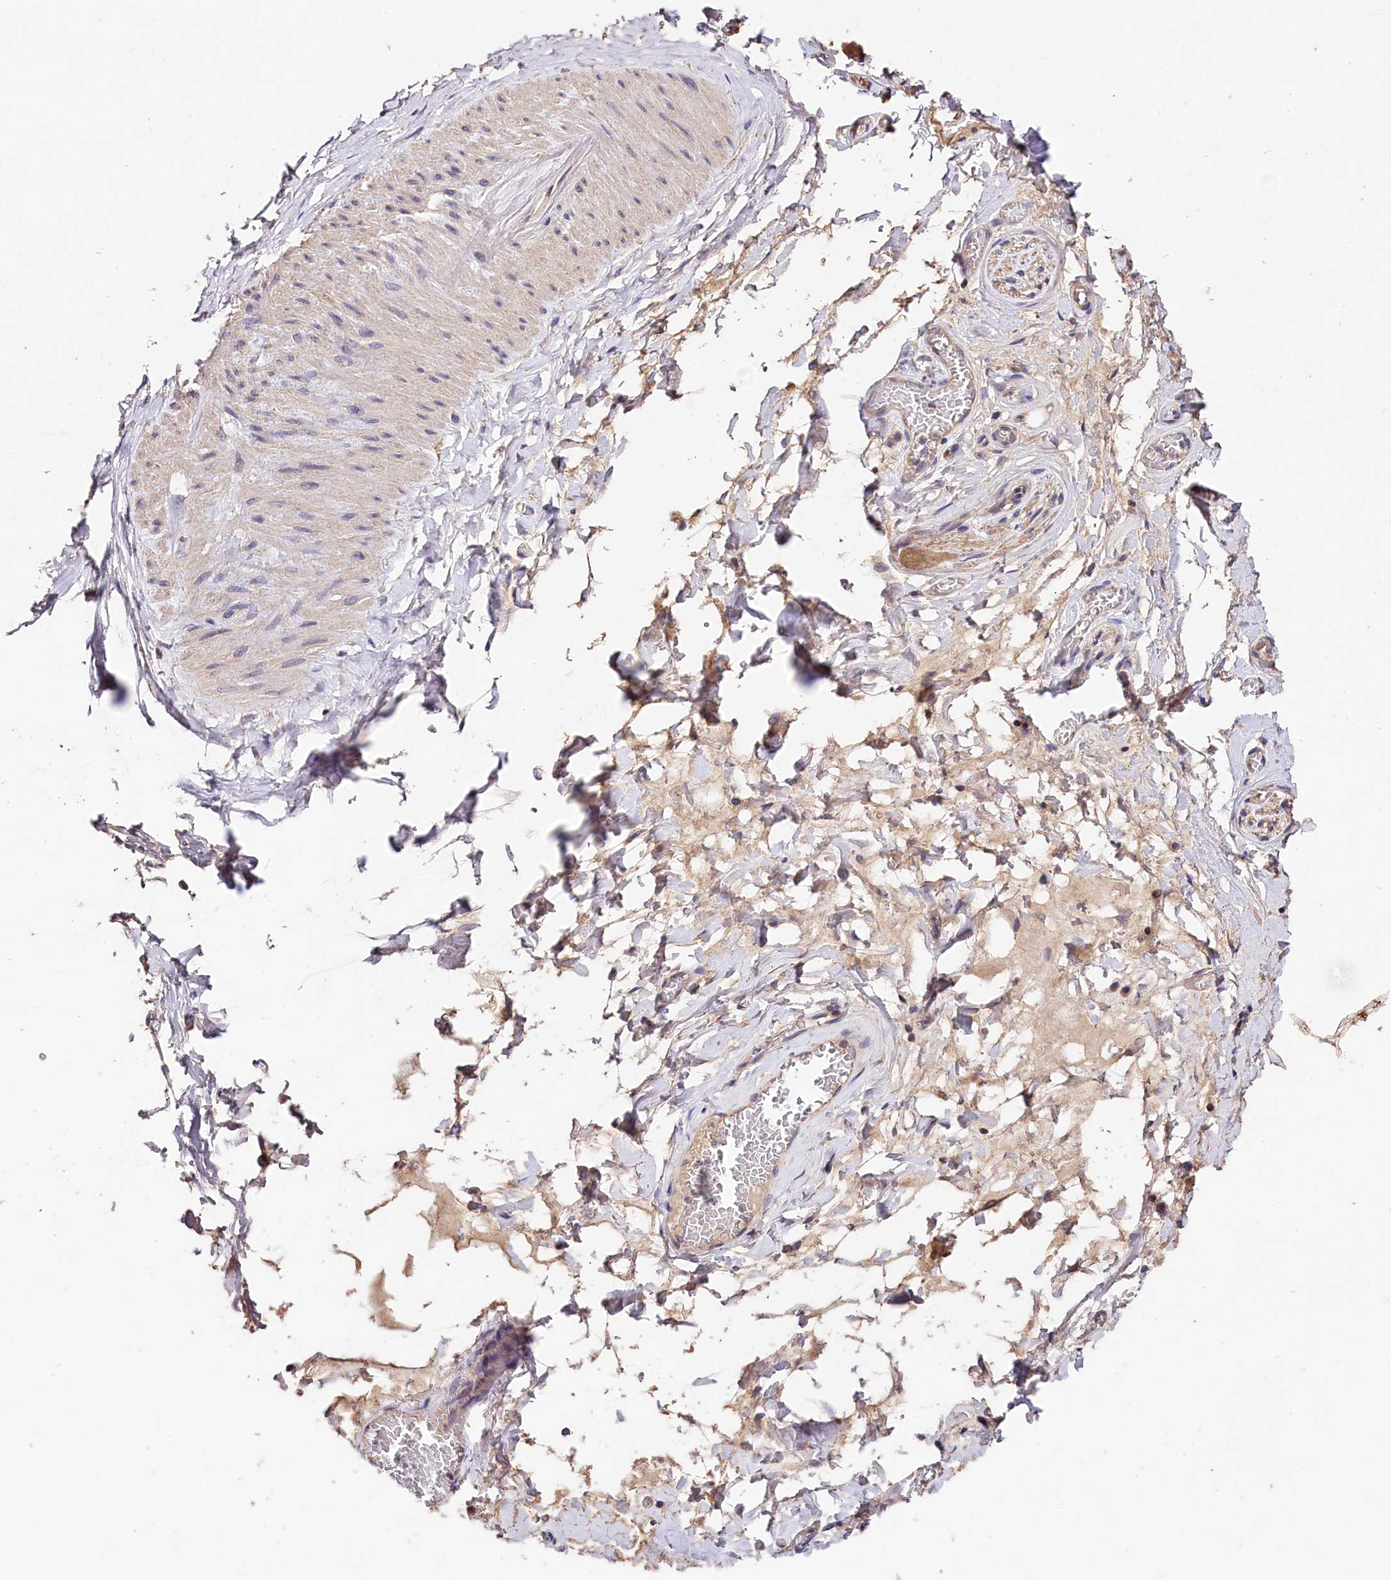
{"staining": {"intensity": "weak", "quantity": ">75%", "location": "cytoplasmic/membranous"}, "tissue": "adipose tissue", "cell_type": "Adipocytes", "image_type": "normal", "snomed": [{"axis": "morphology", "description": "Normal tissue, NOS"}, {"axis": "topography", "description": "Salivary gland"}, {"axis": "topography", "description": "Peripheral nerve tissue"}], "caption": "The image displays immunohistochemical staining of normal adipose tissue. There is weak cytoplasmic/membranous positivity is identified in about >75% of adipocytes. (DAB IHC with brightfield microscopy, high magnification).", "gene": "OAS3", "patient": {"sex": "male", "age": 62}}